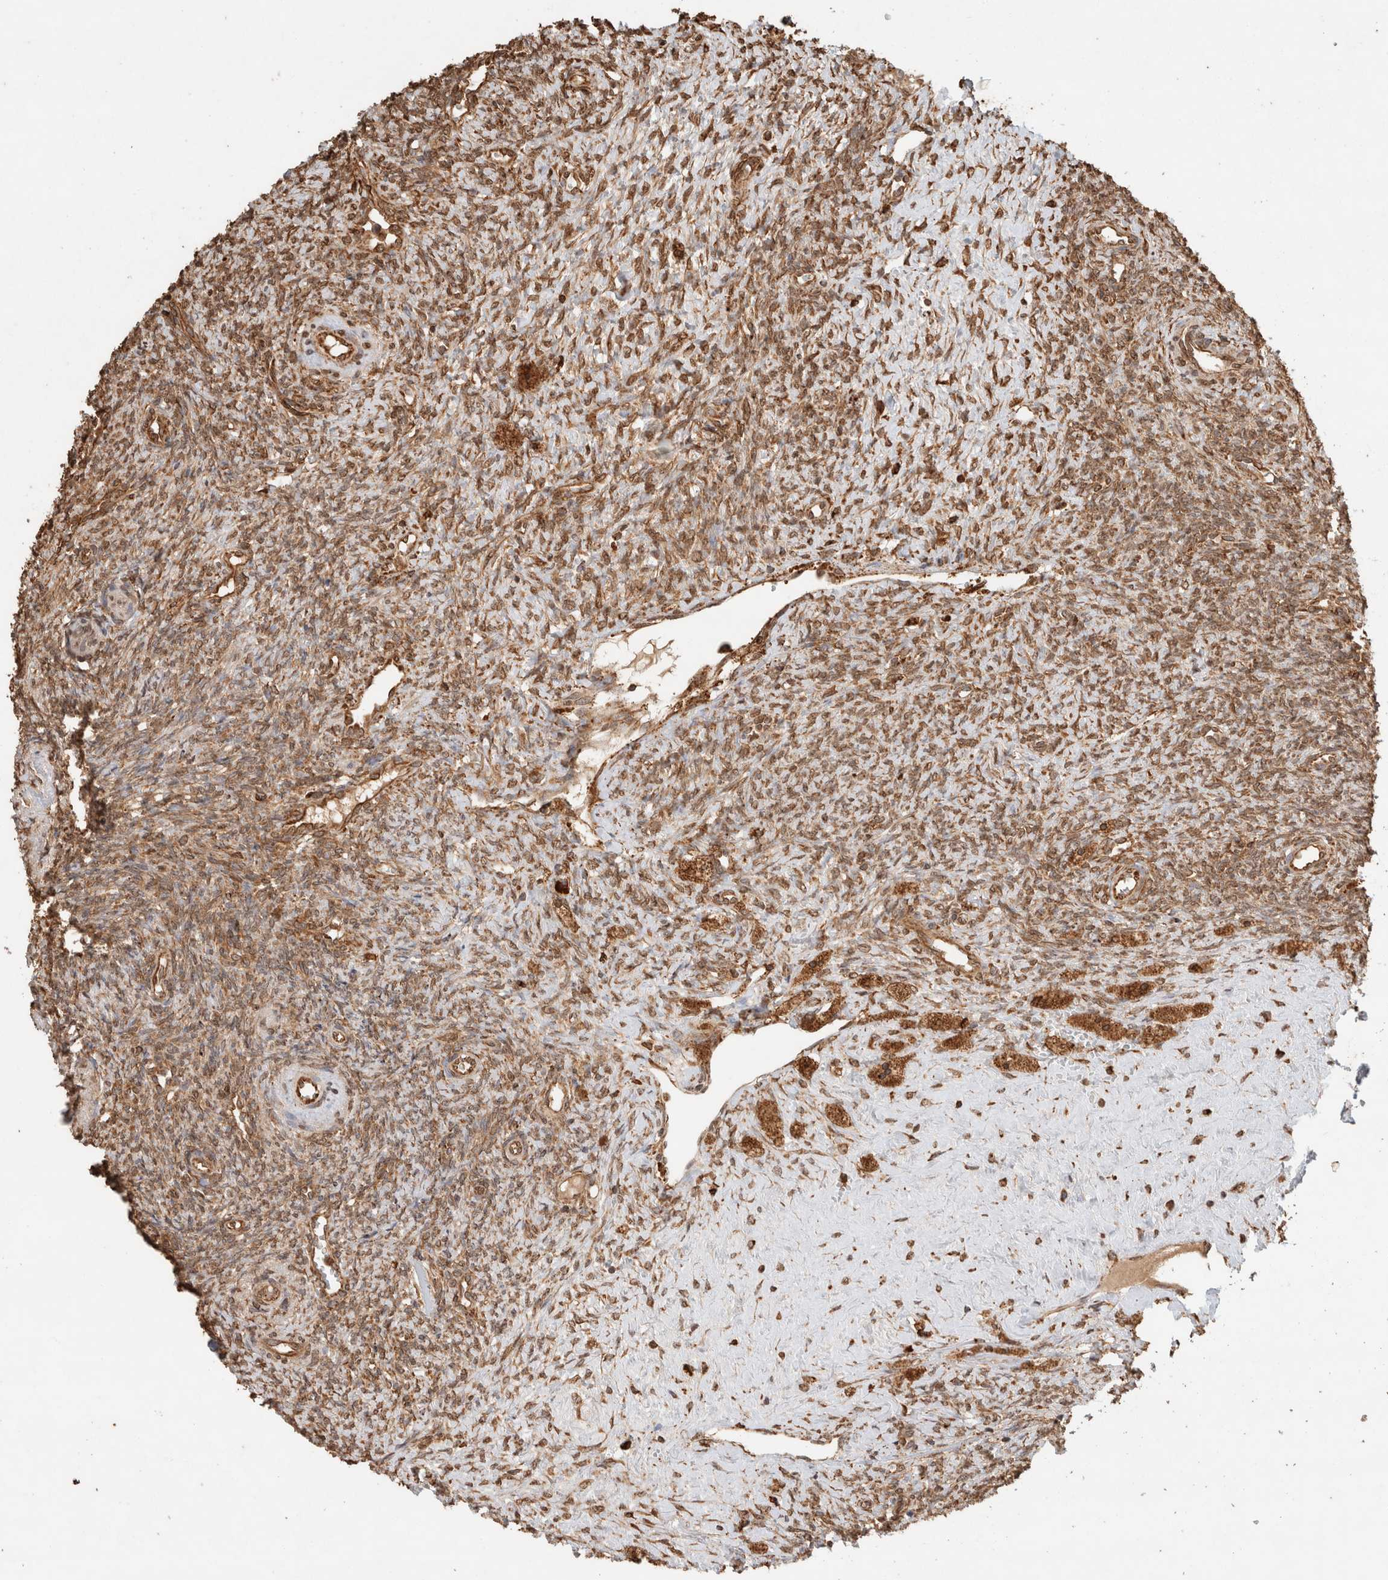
{"staining": {"intensity": "weak", "quantity": ">75%", "location": "cytoplasmic/membranous"}, "tissue": "ovary", "cell_type": "Follicle cells", "image_type": "normal", "snomed": [{"axis": "morphology", "description": "Normal tissue, NOS"}, {"axis": "topography", "description": "Ovary"}], "caption": "Immunohistochemistry staining of normal ovary, which shows low levels of weak cytoplasmic/membranous staining in about >75% of follicle cells indicating weak cytoplasmic/membranous protein staining. The staining was performed using DAB (3,3'-diaminobenzidine) (brown) for protein detection and nuclei were counterstained in hematoxylin (blue).", "gene": "ERAP1", "patient": {"sex": "female", "age": 41}}